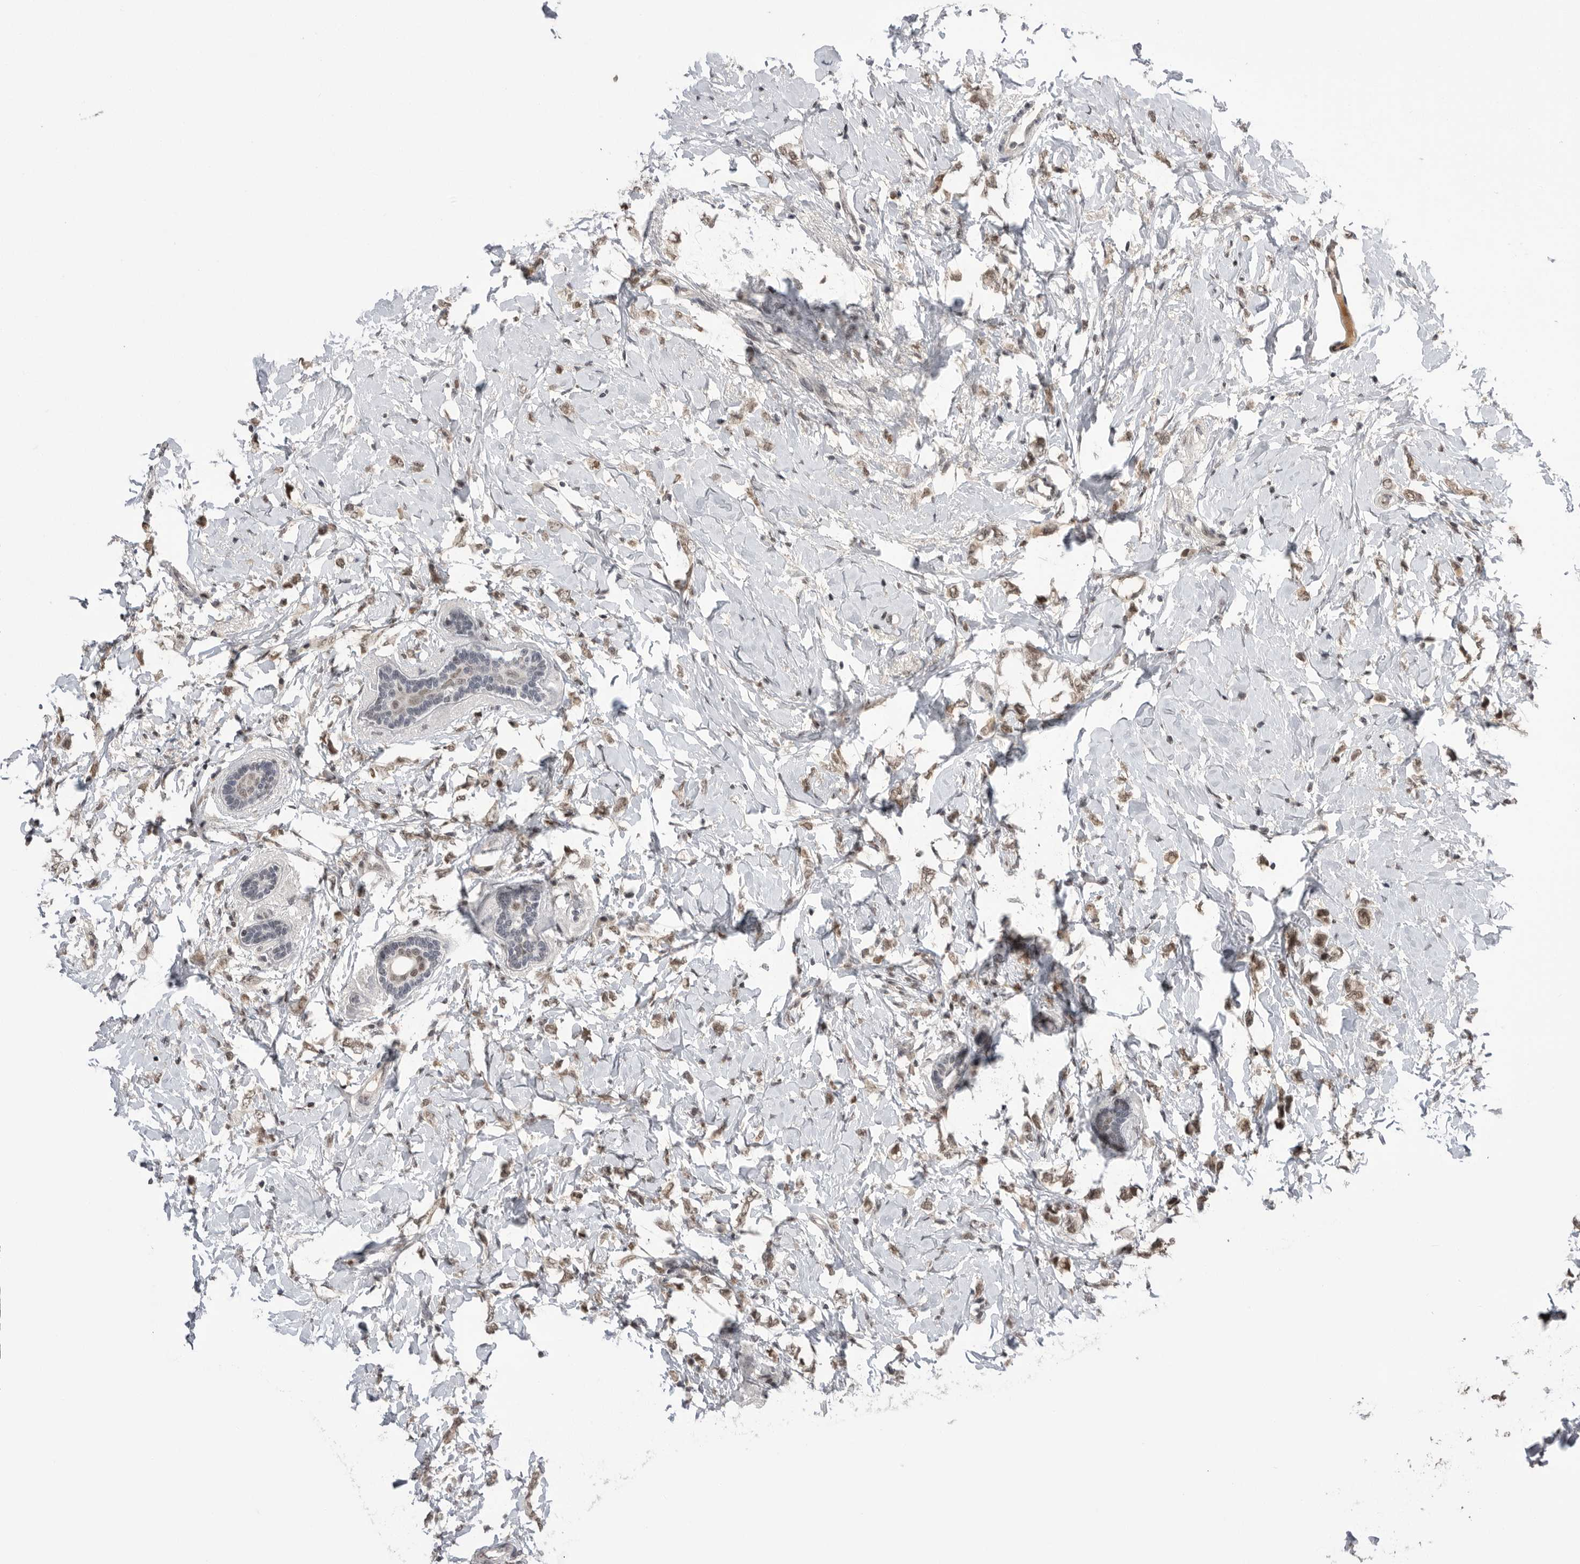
{"staining": {"intensity": "weak", "quantity": ">75%", "location": "nuclear"}, "tissue": "breast cancer", "cell_type": "Tumor cells", "image_type": "cancer", "snomed": [{"axis": "morphology", "description": "Normal tissue, NOS"}, {"axis": "morphology", "description": "Lobular carcinoma"}, {"axis": "topography", "description": "Breast"}], "caption": "Breast lobular carcinoma was stained to show a protein in brown. There is low levels of weak nuclear expression in approximately >75% of tumor cells.", "gene": "POU5F1", "patient": {"sex": "female", "age": 47}}